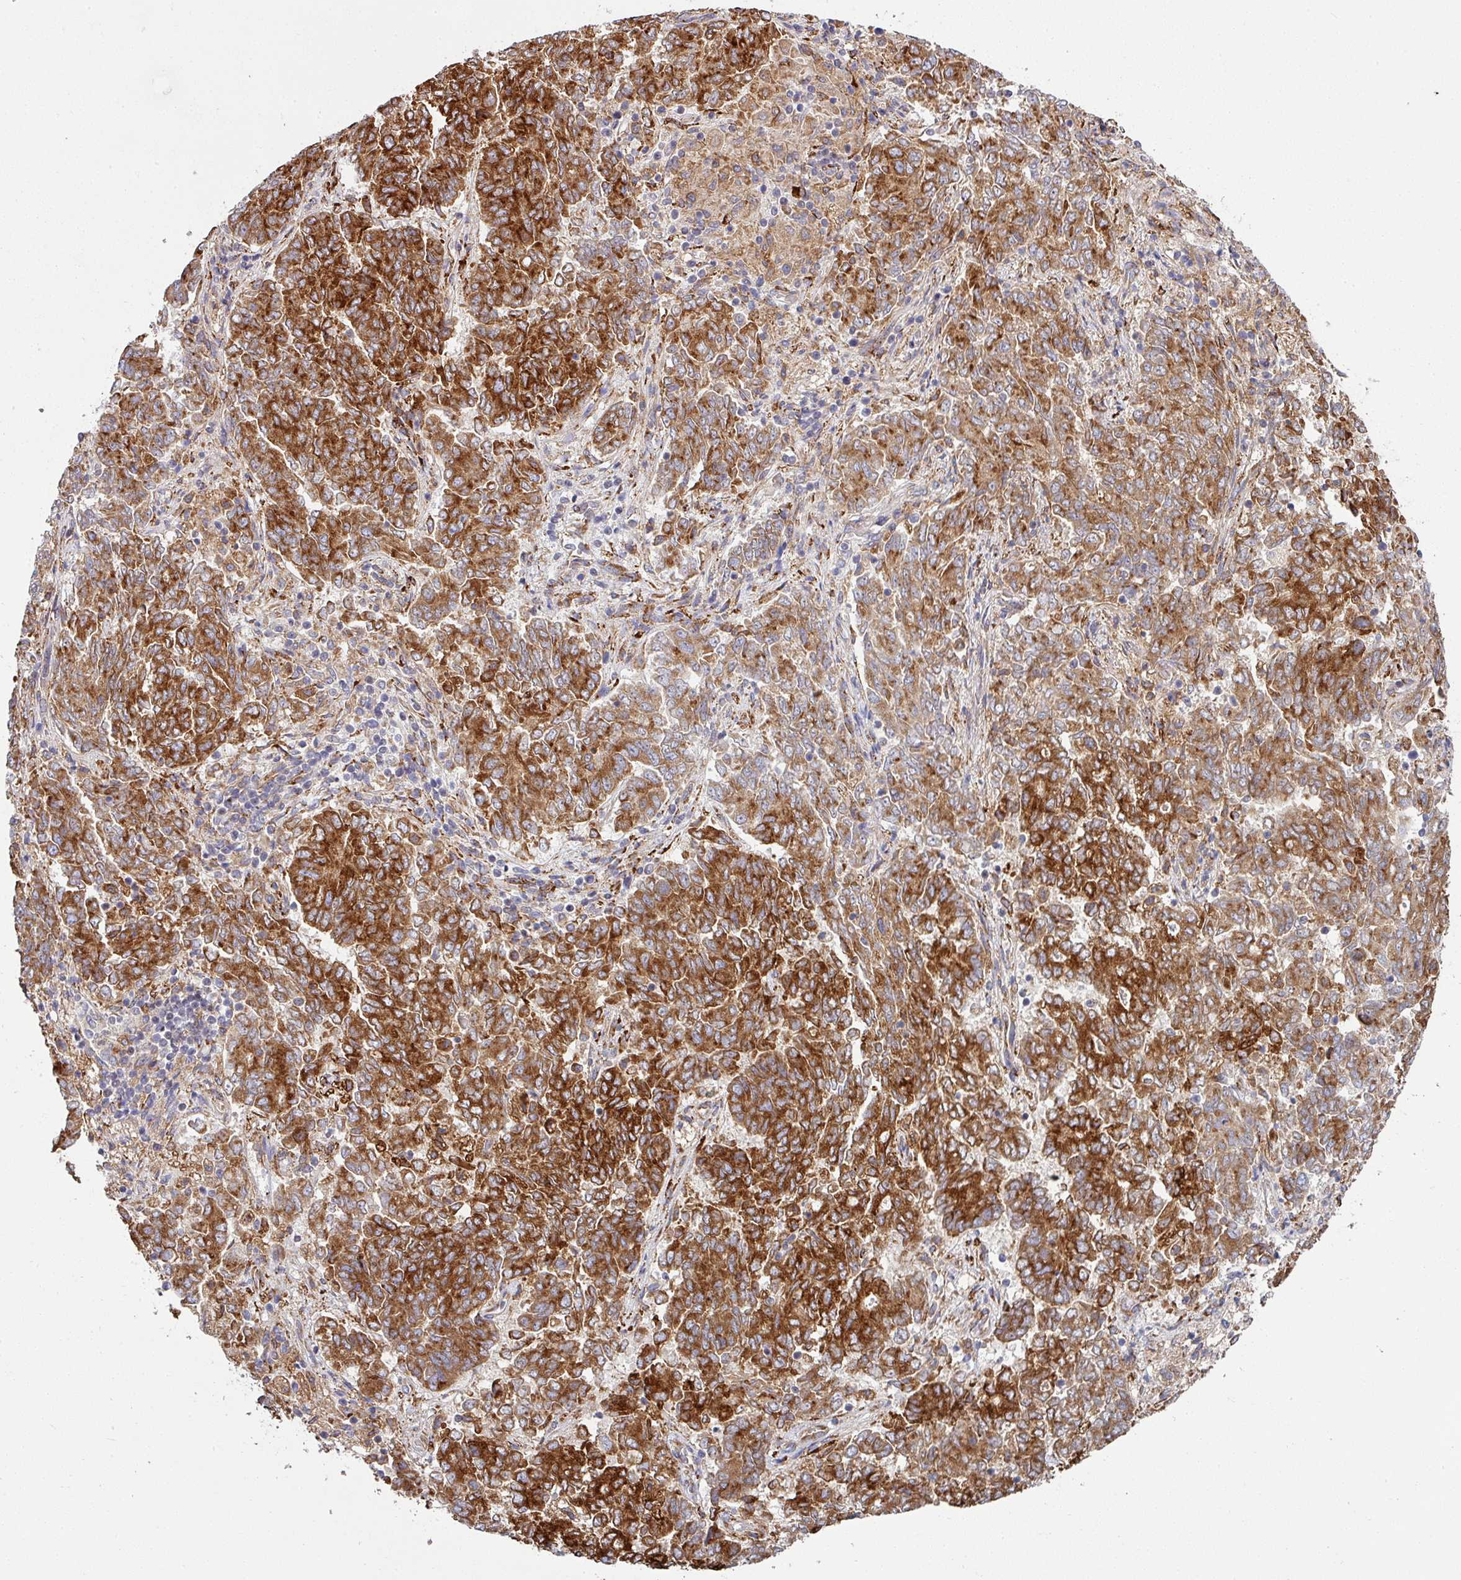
{"staining": {"intensity": "strong", "quantity": ">75%", "location": "cytoplasmic/membranous"}, "tissue": "endometrial cancer", "cell_type": "Tumor cells", "image_type": "cancer", "snomed": [{"axis": "morphology", "description": "Adenocarcinoma, NOS"}, {"axis": "topography", "description": "Endometrium"}], "caption": "The image displays a brown stain indicating the presence of a protein in the cytoplasmic/membranous of tumor cells in endometrial cancer.", "gene": "ZNF268", "patient": {"sex": "female", "age": 80}}